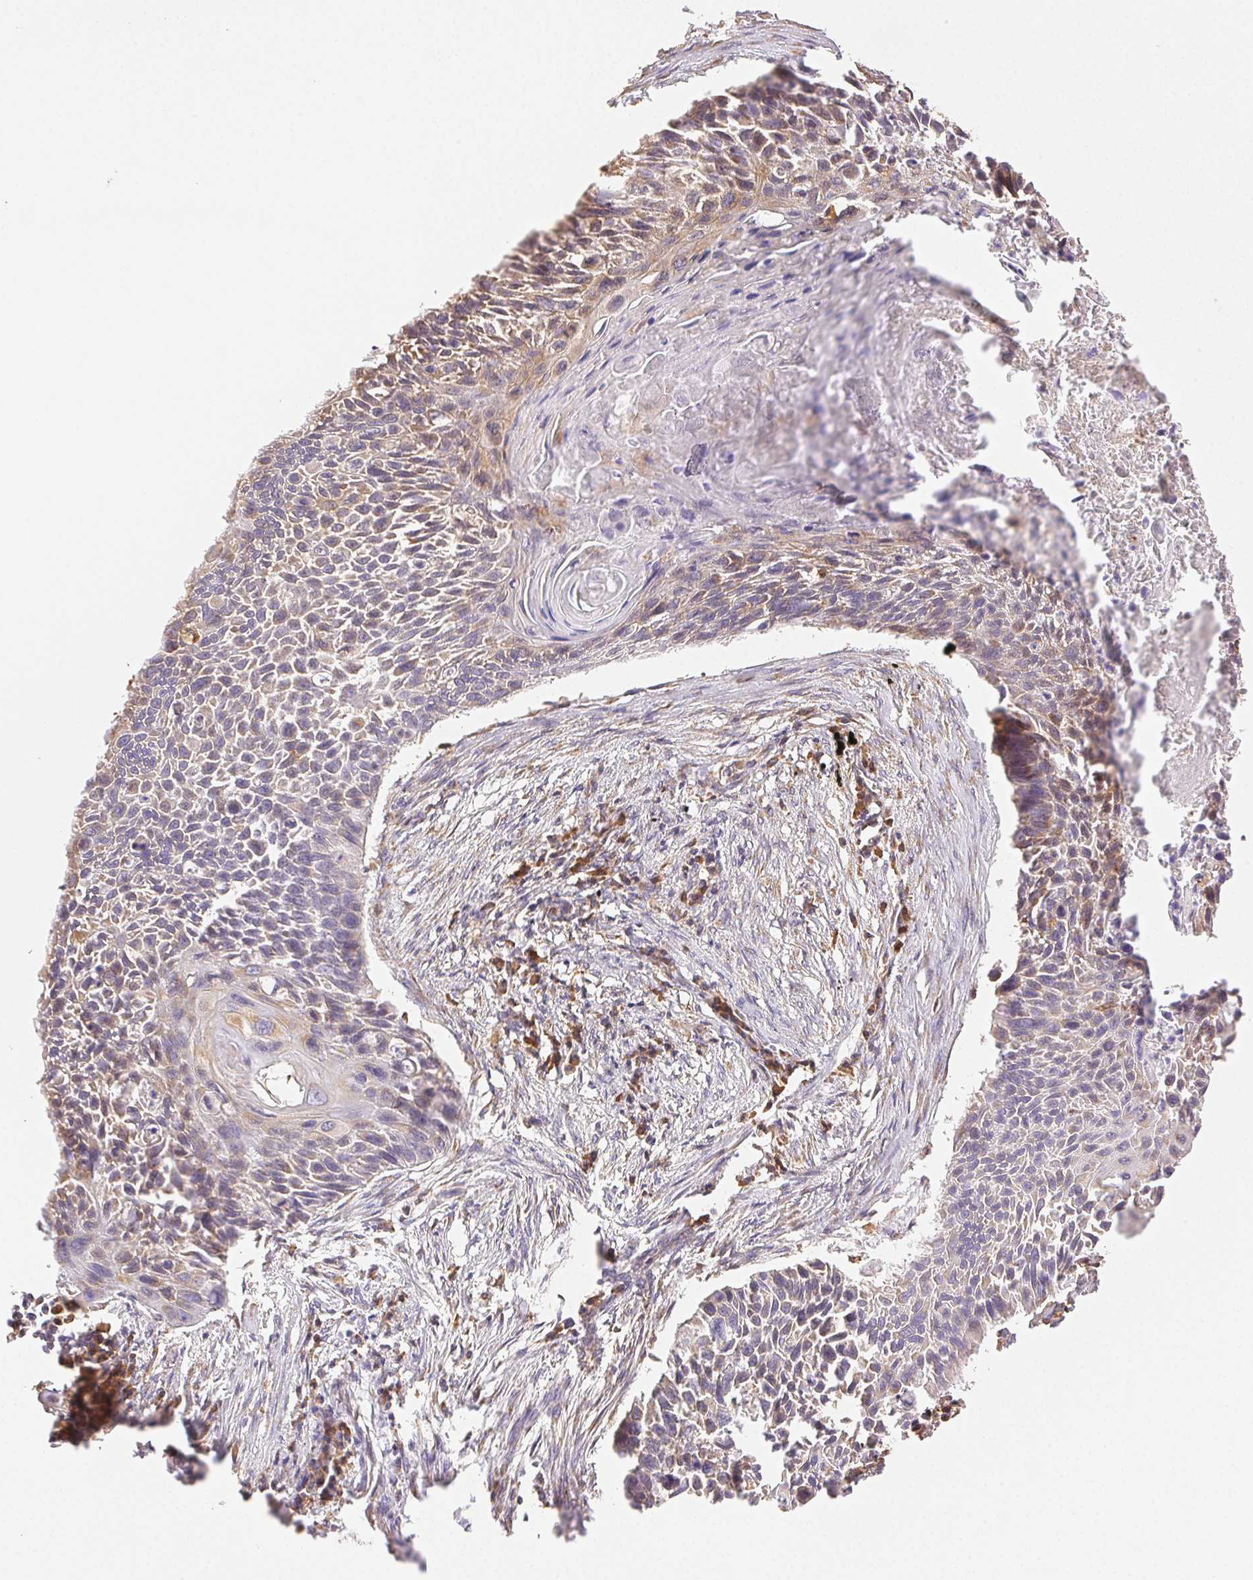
{"staining": {"intensity": "weak", "quantity": "<25%", "location": "cytoplasmic/membranous"}, "tissue": "lung cancer", "cell_type": "Tumor cells", "image_type": "cancer", "snomed": [{"axis": "morphology", "description": "Squamous cell carcinoma, NOS"}, {"axis": "topography", "description": "Lung"}], "caption": "A high-resolution micrograph shows immunohistochemistry (IHC) staining of lung squamous cell carcinoma, which reveals no significant positivity in tumor cells. (DAB immunohistochemistry with hematoxylin counter stain).", "gene": "ENTREP1", "patient": {"sex": "male", "age": 78}}